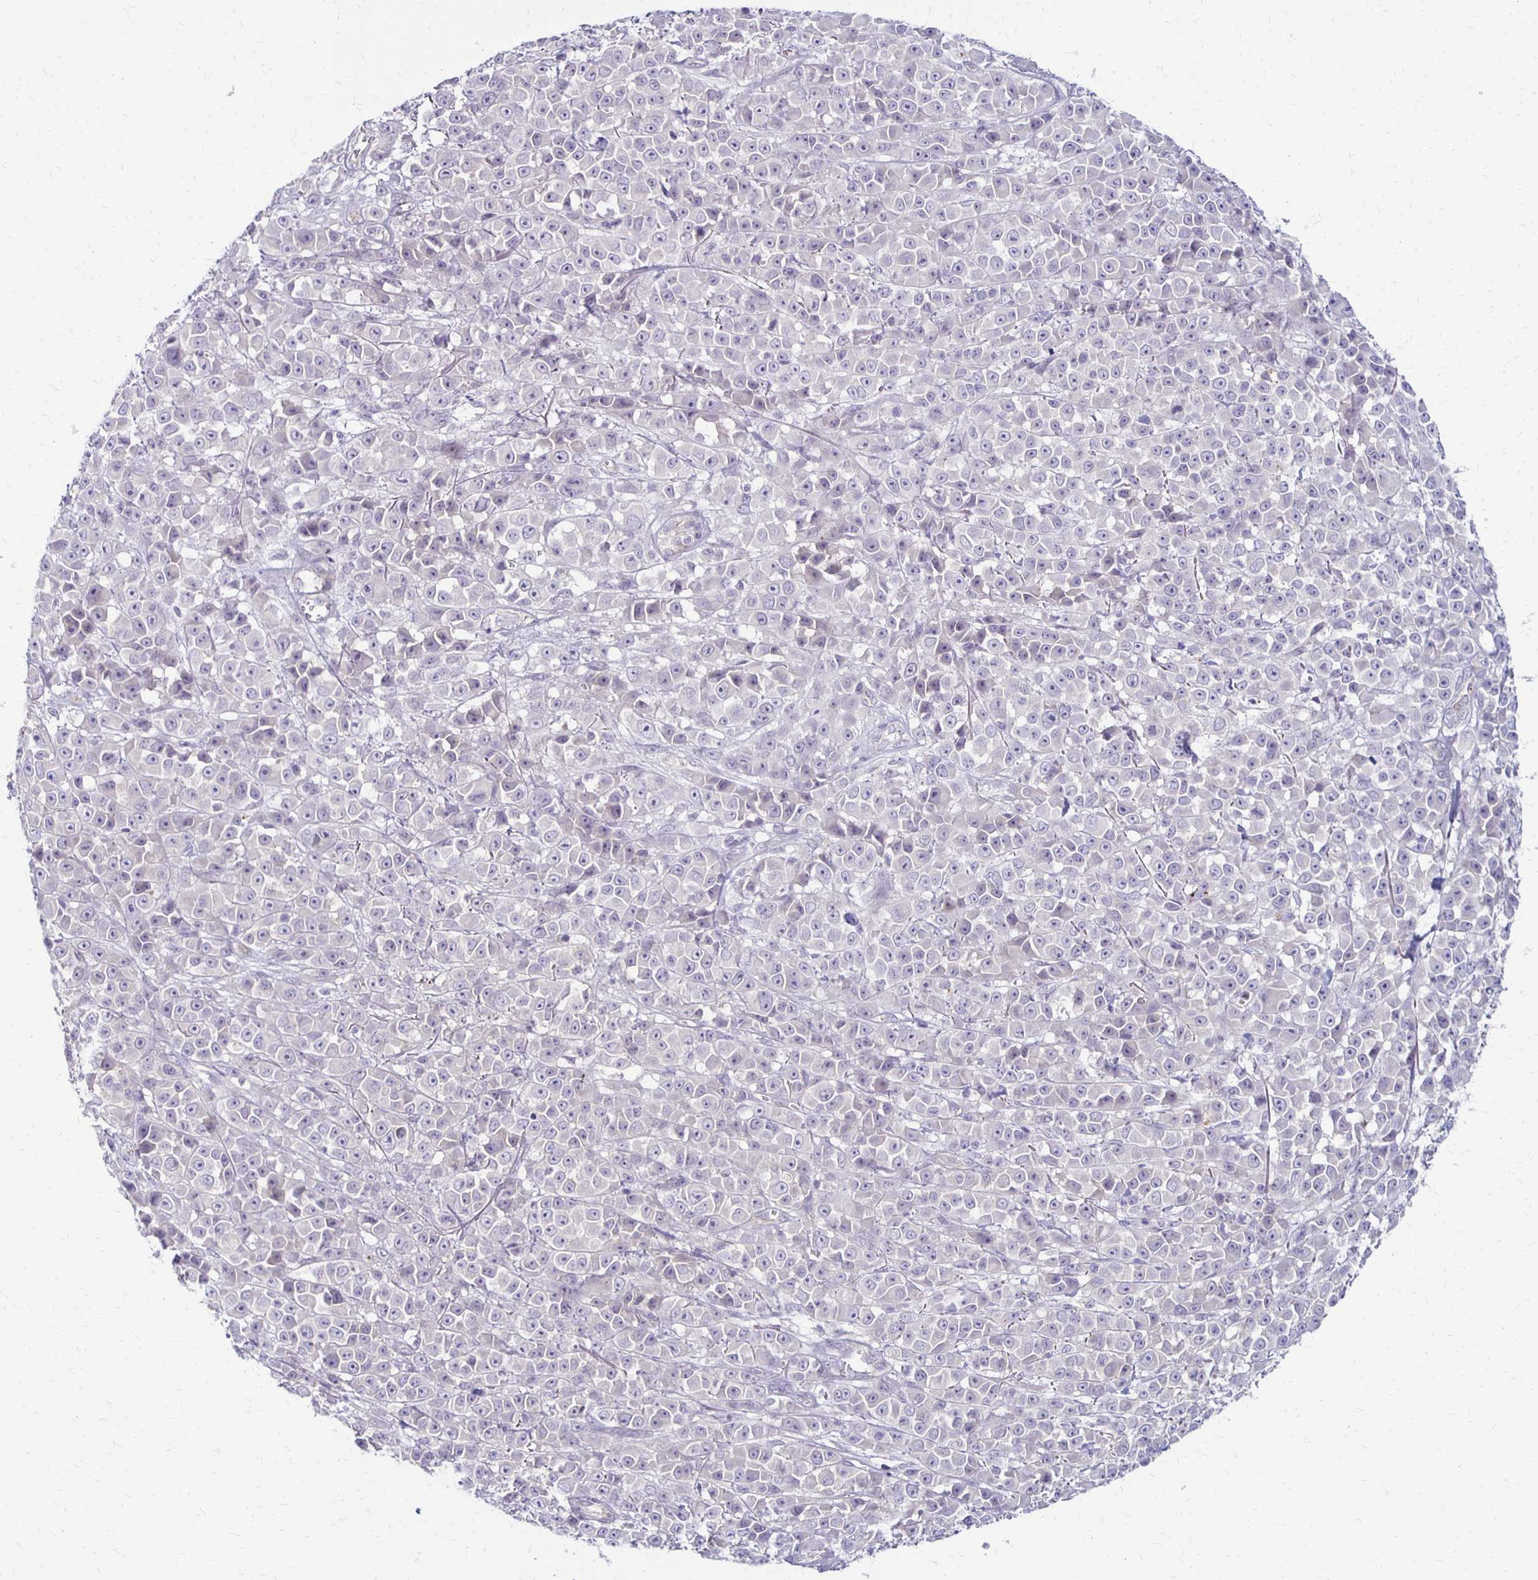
{"staining": {"intensity": "negative", "quantity": "none", "location": "none"}, "tissue": "melanoma", "cell_type": "Tumor cells", "image_type": "cancer", "snomed": [{"axis": "morphology", "description": "Malignant melanoma, NOS"}, {"axis": "topography", "description": "Skin"}, {"axis": "topography", "description": "Skin of back"}], "caption": "Immunohistochemistry (IHC) micrograph of neoplastic tissue: melanoma stained with DAB displays no significant protein staining in tumor cells.", "gene": "KATNBL1", "patient": {"sex": "male", "age": 91}}